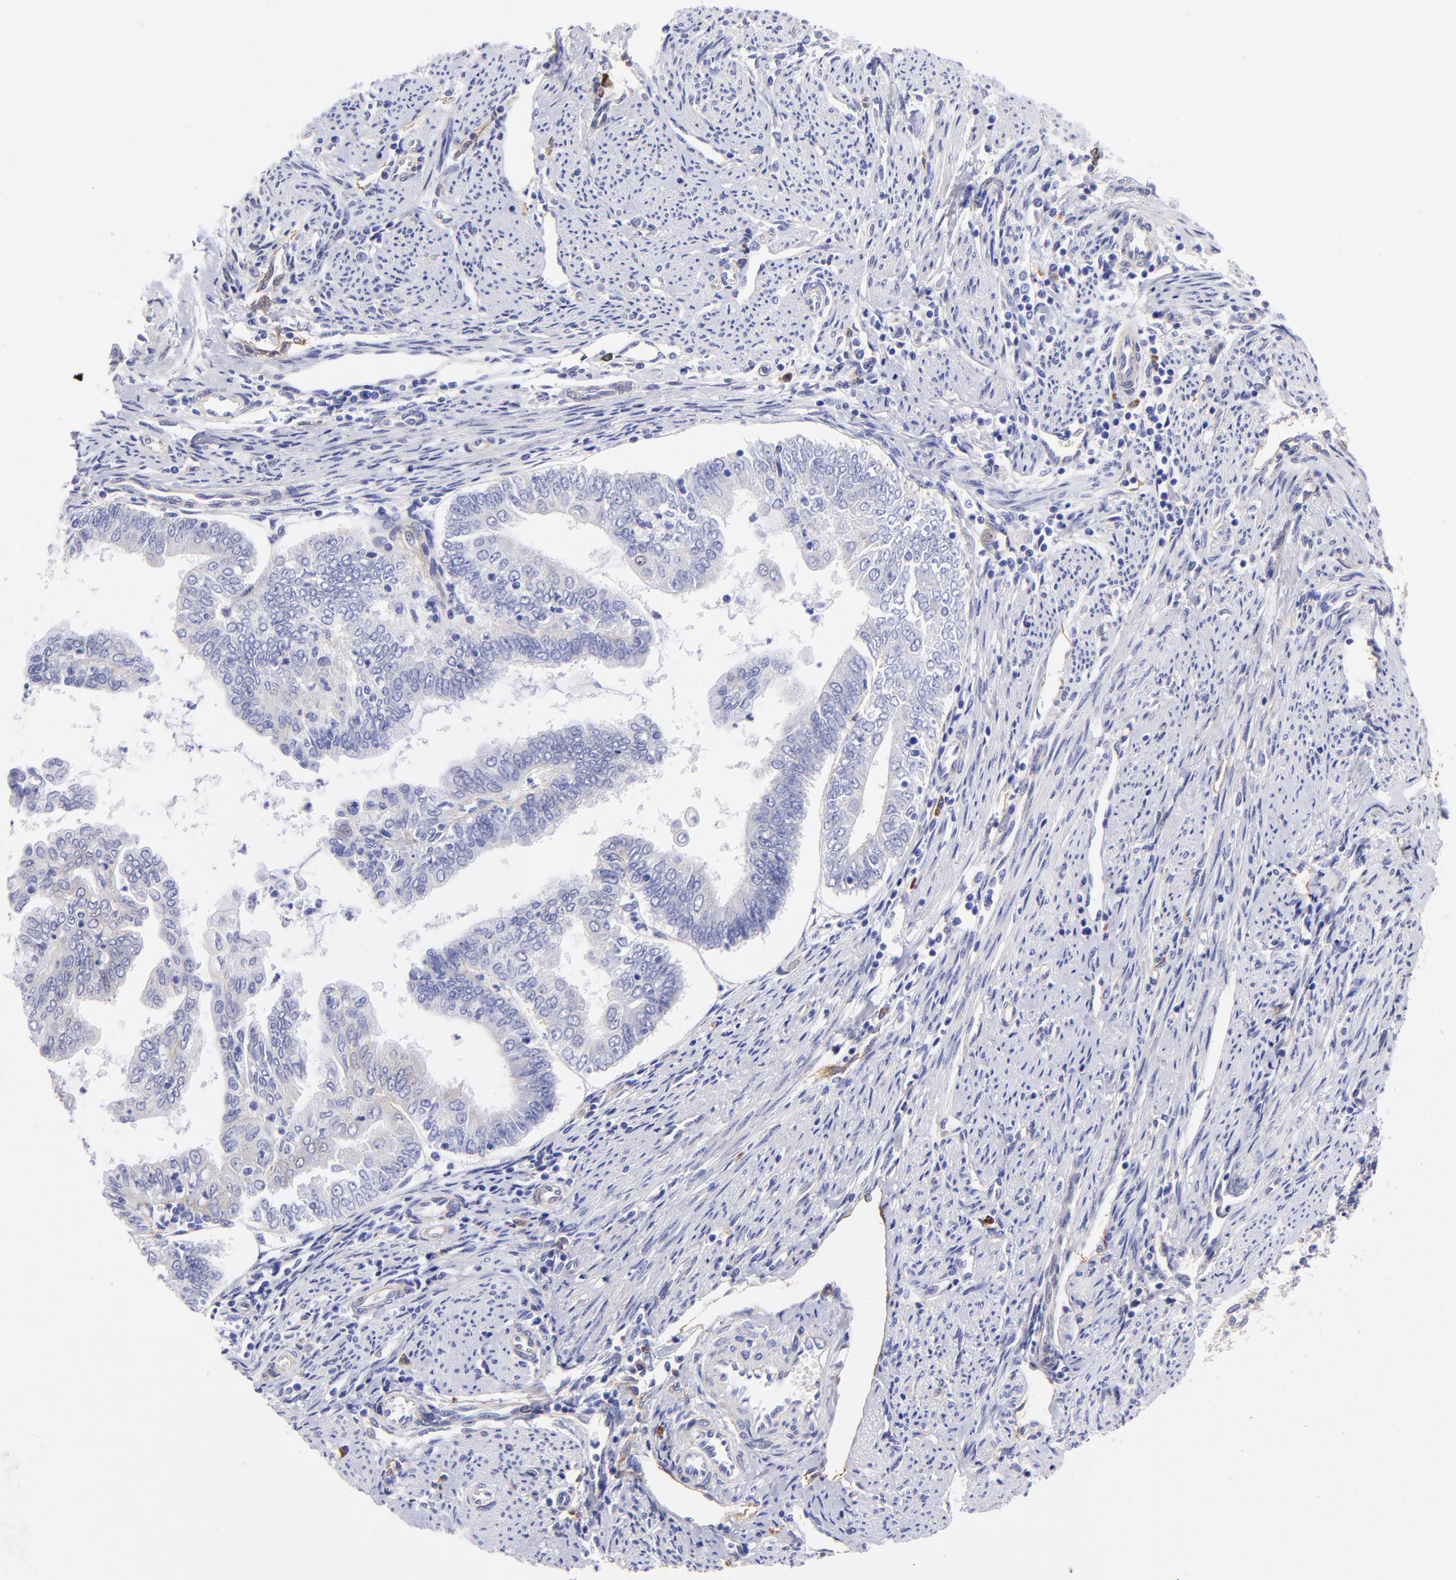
{"staining": {"intensity": "moderate", "quantity": "<25%", "location": "cytoplasmic/membranous"}, "tissue": "endometrial cancer", "cell_type": "Tumor cells", "image_type": "cancer", "snomed": [{"axis": "morphology", "description": "Adenocarcinoma, NOS"}, {"axis": "topography", "description": "Endometrium"}], "caption": "A micrograph of human adenocarcinoma (endometrial) stained for a protein exhibits moderate cytoplasmic/membranous brown staining in tumor cells. Ihc stains the protein in brown and the nuclei are stained blue.", "gene": "PPFIBP1", "patient": {"sex": "female", "age": 75}}